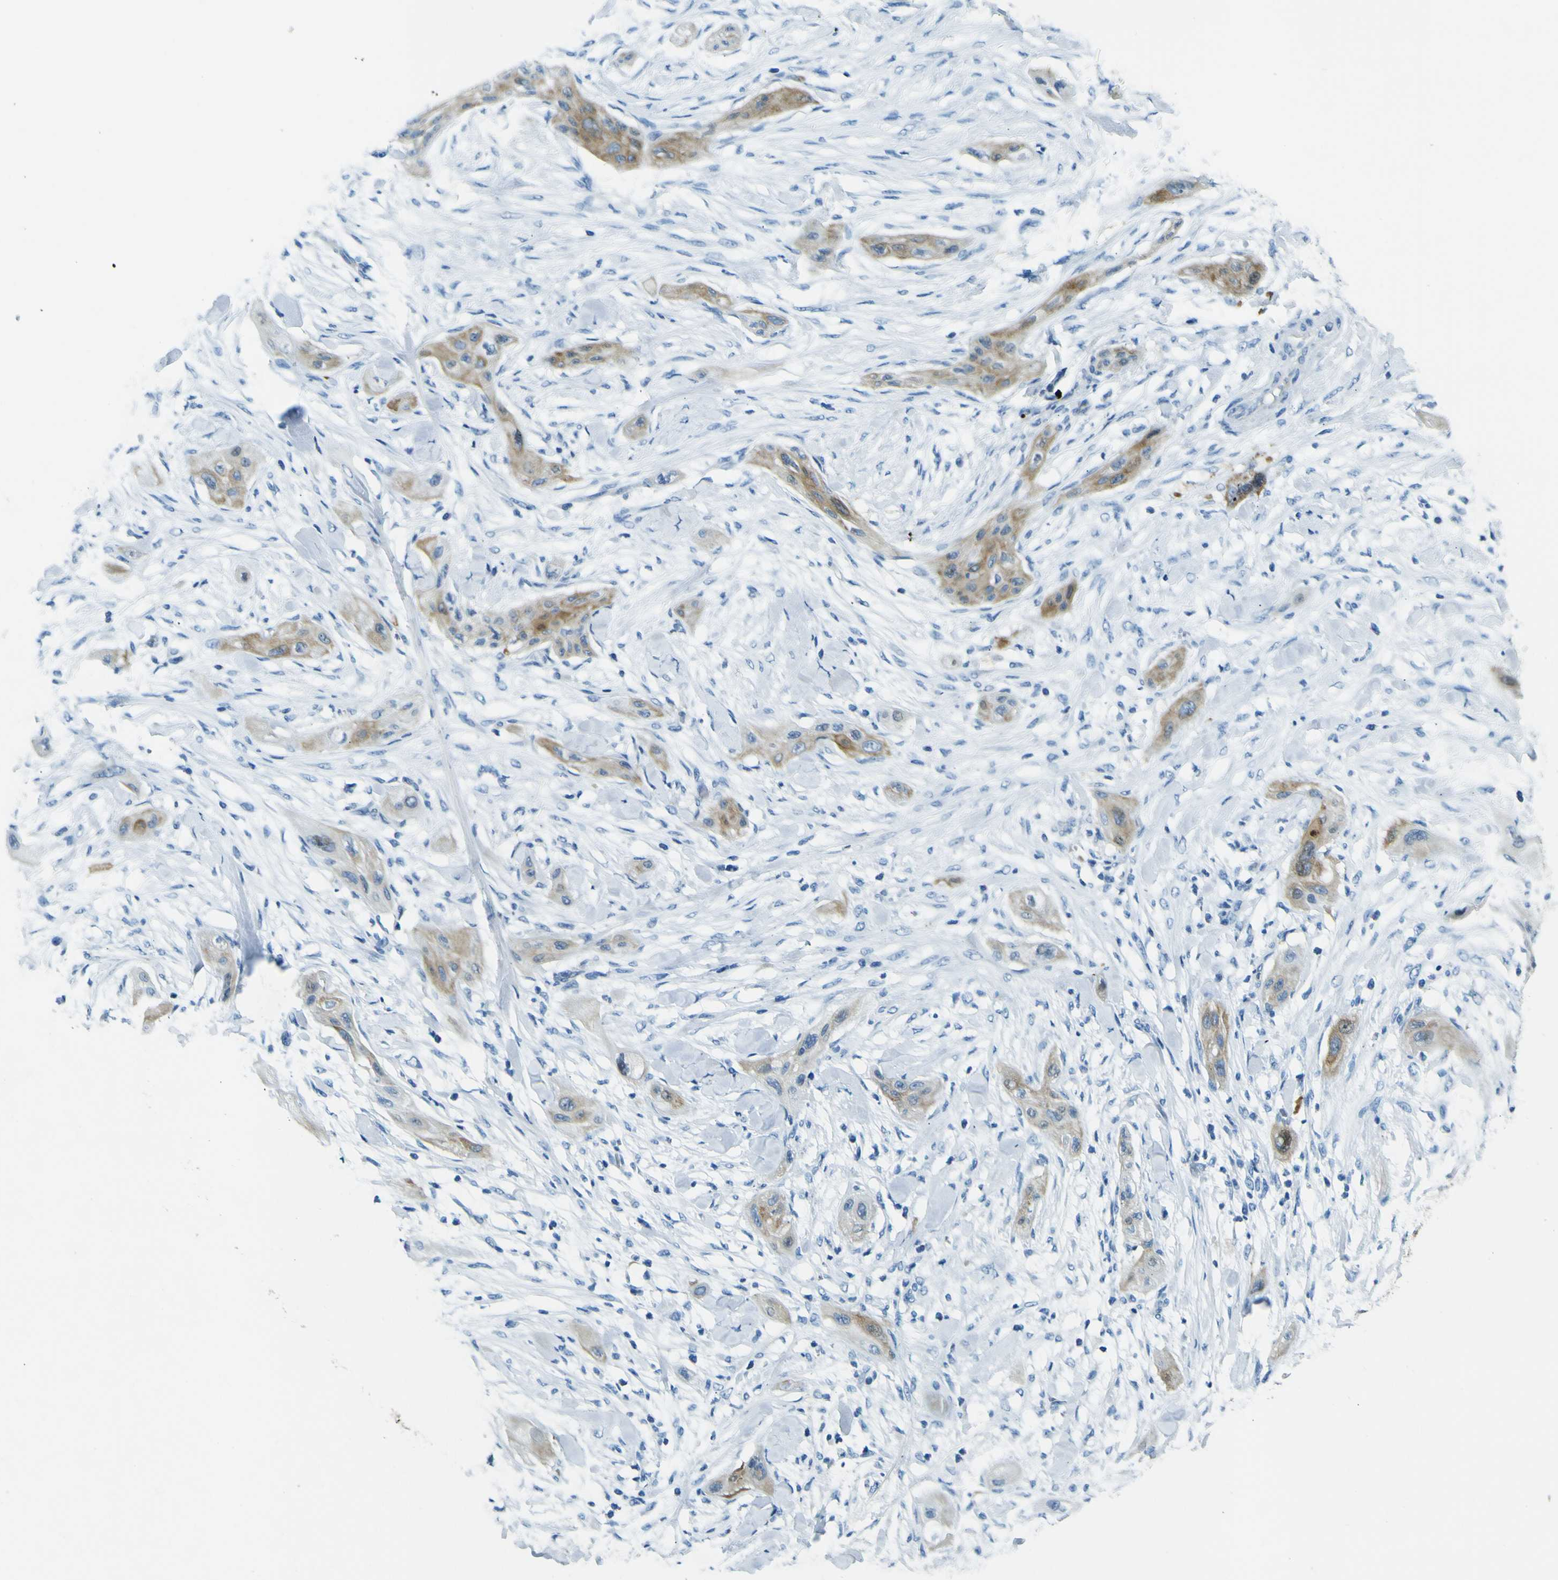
{"staining": {"intensity": "moderate", "quantity": ">75%", "location": "cytoplasmic/membranous"}, "tissue": "lung cancer", "cell_type": "Tumor cells", "image_type": "cancer", "snomed": [{"axis": "morphology", "description": "Squamous cell carcinoma, NOS"}, {"axis": "topography", "description": "Lung"}], "caption": "An IHC histopathology image of tumor tissue is shown. Protein staining in brown highlights moderate cytoplasmic/membranous positivity in lung cancer (squamous cell carcinoma) within tumor cells.", "gene": "SORCS1", "patient": {"sex": "female", "age": 47}}